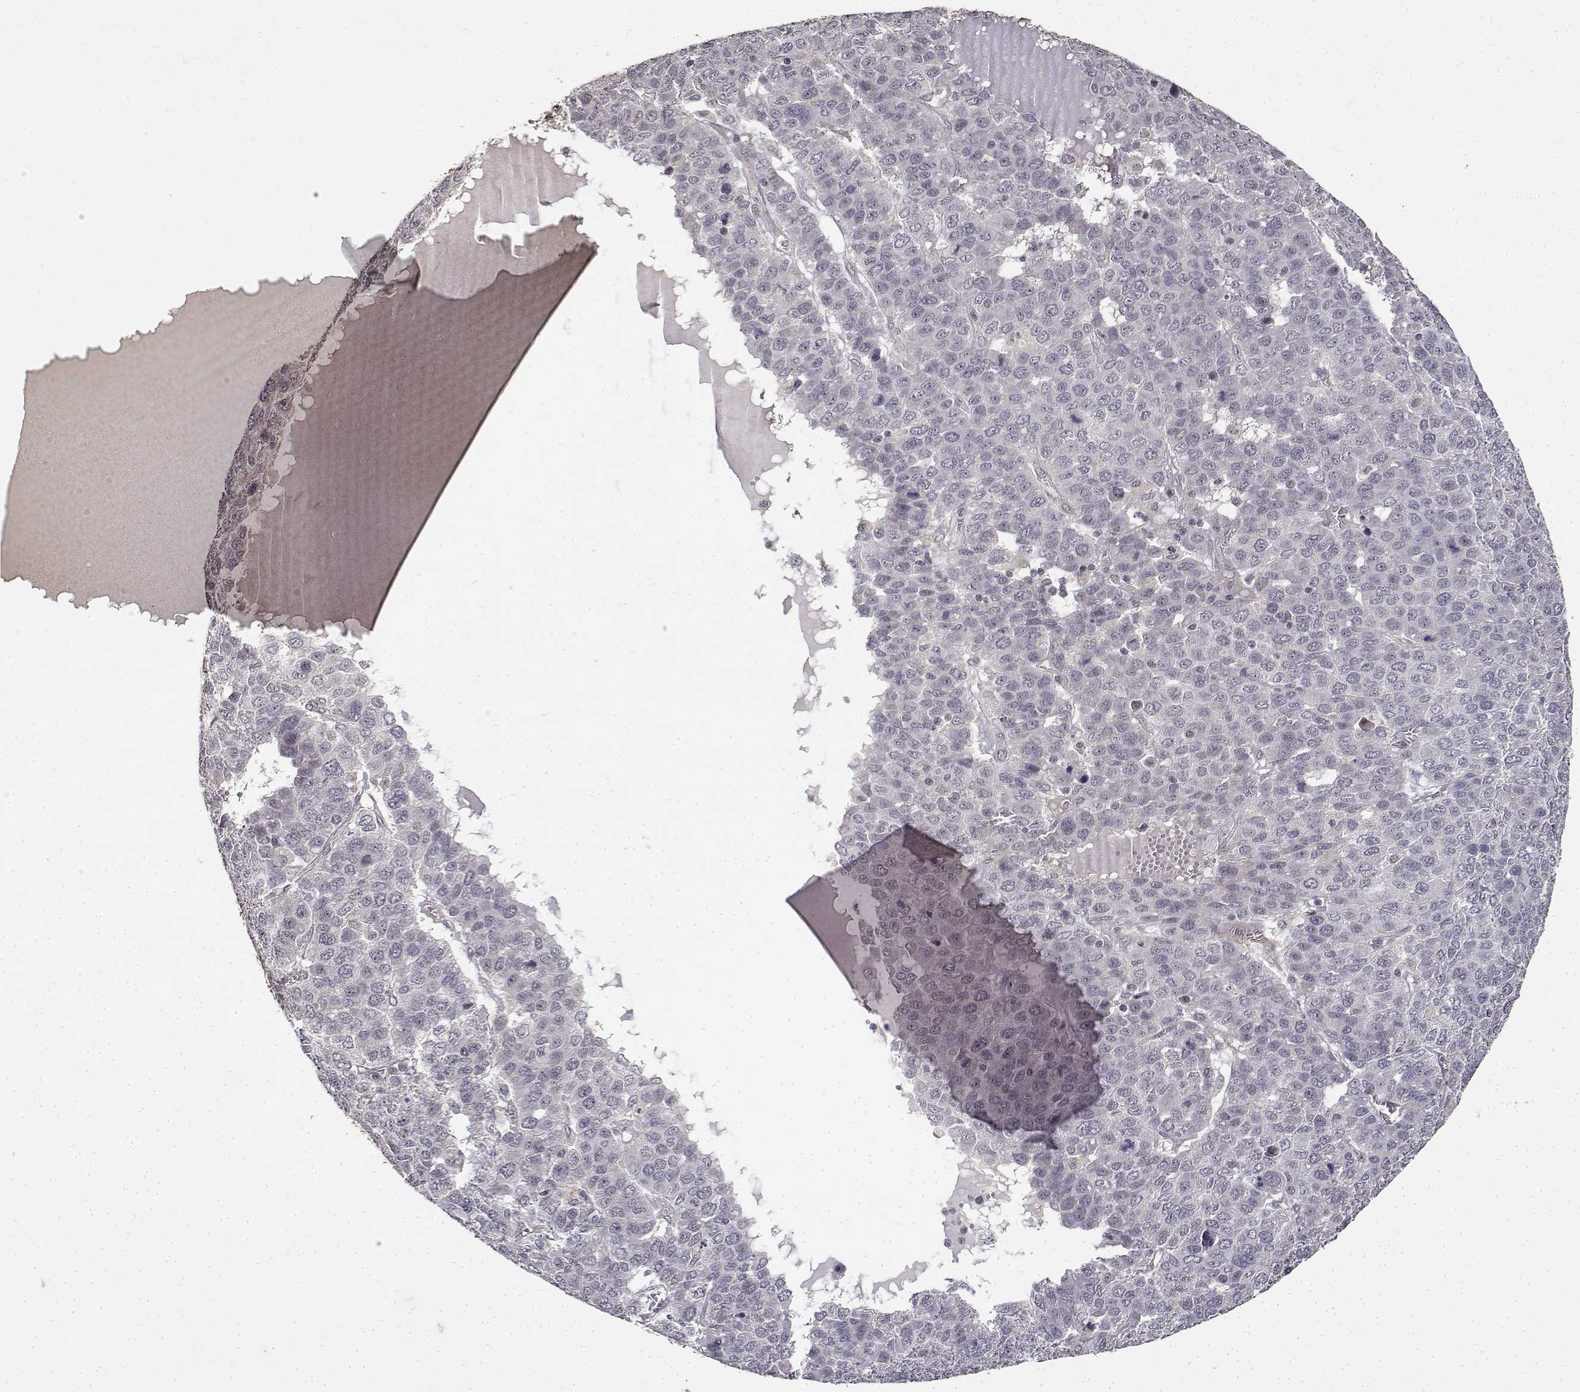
{"staining": {"intensity": "negative", "quantity": "none", "location": "none"}, "tissue": "liver cancer", "cell_type": "Tumor cells", "image_type": "cancer", "snomed": [{"axis": "morphology", "description": "Carcinoma, Hepatocellular, NOS"}, {"axis": "topography", "description": "Liver"}], "caption": "High magnification brightfield microscopy of liver cancer (hepatocellular carcinoma) stained with DAB (3,3'-diaminobenzidine) (brown) and counterstained with hematoxylin (blue): tumor cells show no significant positivity.", "gene": "BDNF", "patient": {"sex": "male", "age": 69}}